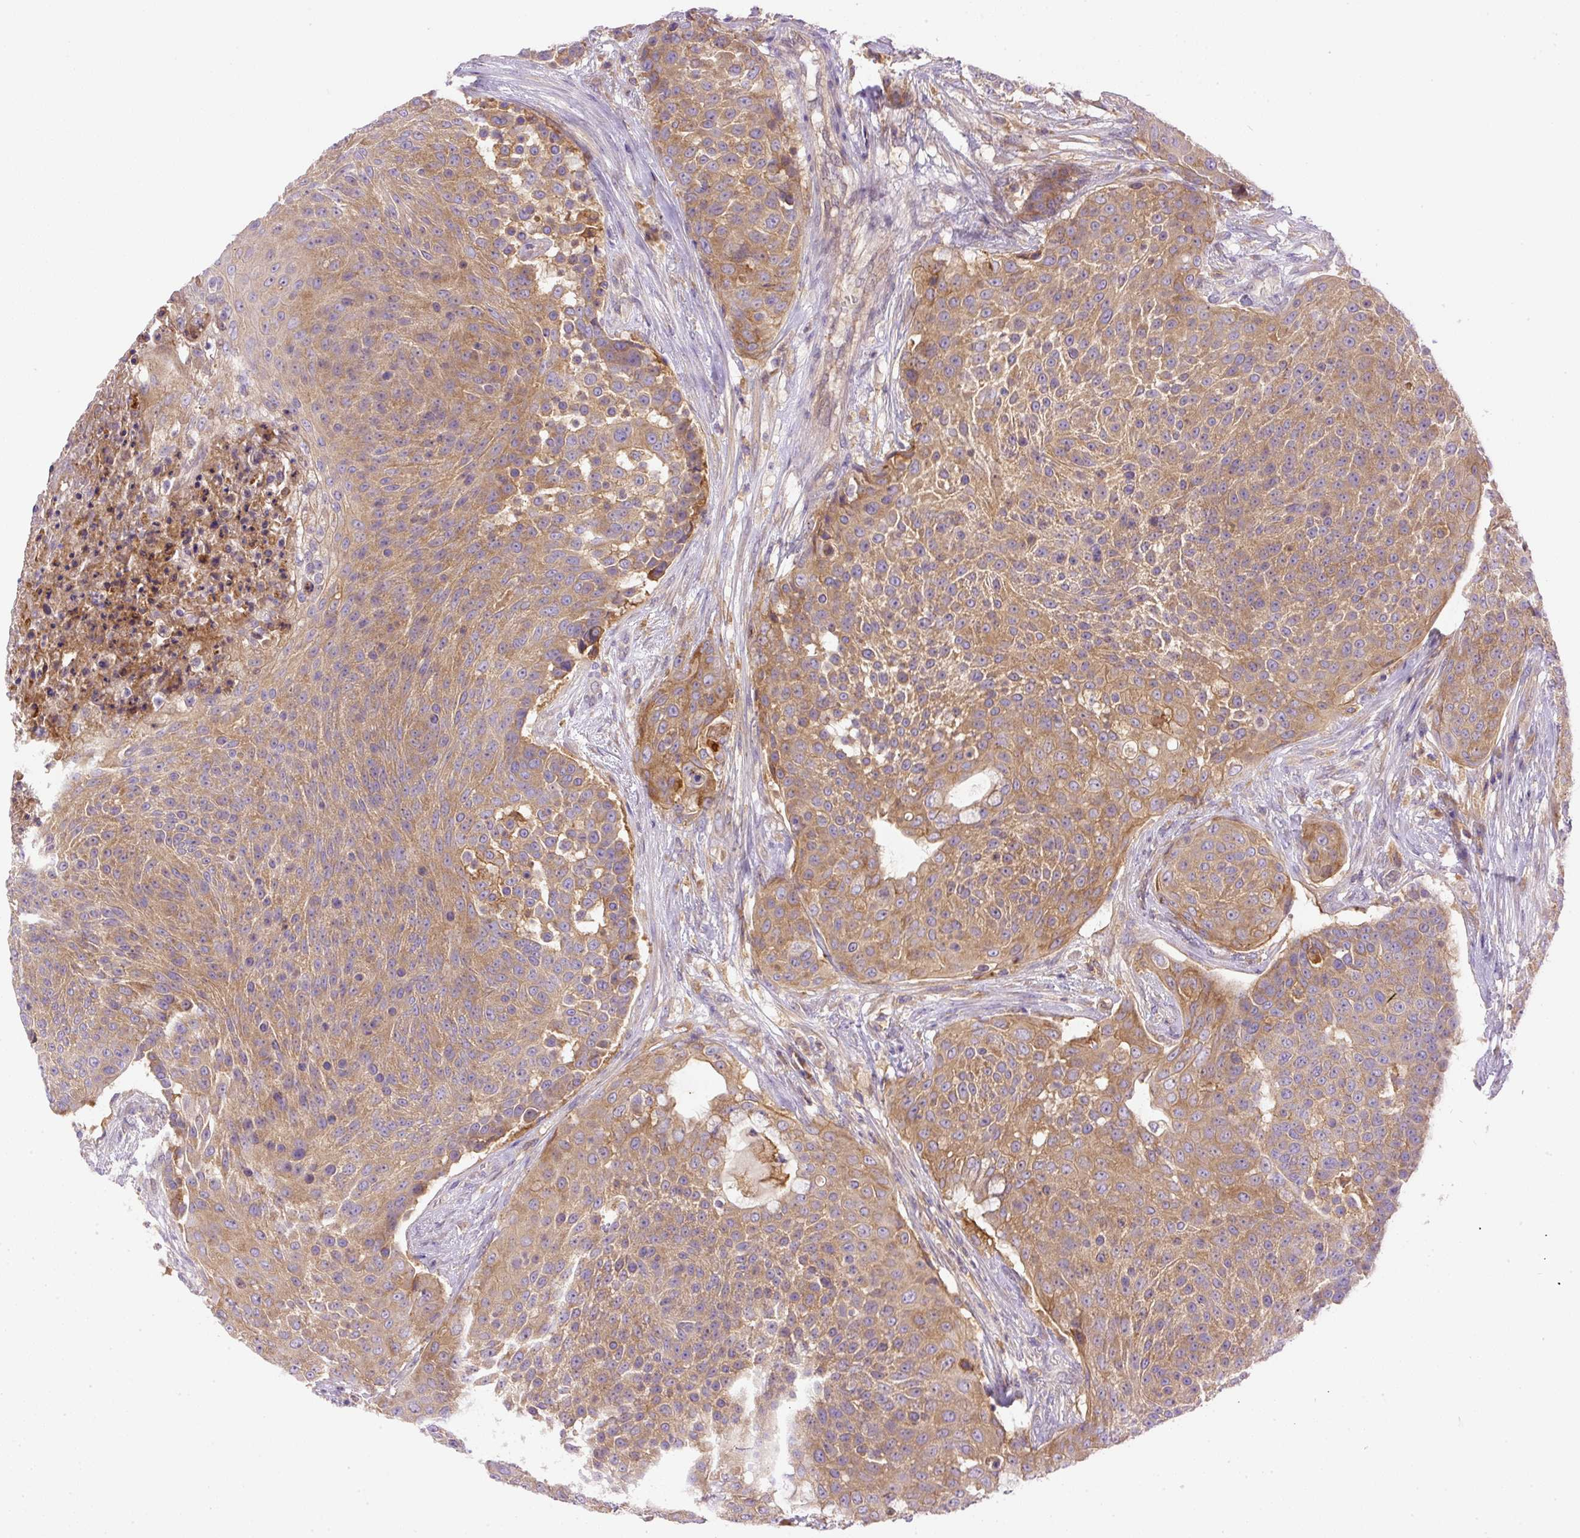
{"staining": {"intensity": "moderate", "quantity": ">75%", "location": "cytoplasmic/membranous"}, "tissue": "urothelial cancer", "cell_type": "Tumor cells", "image_type": "cancer", "snomed": [{"axis": "morphology", "description": "Urothelial carcinoma, High grade"}, {"axis": "topography", "description": "Urinary bladder"}], "caption": "The photomicrograph displays staining of urothelial cancer, revealing moderate cytoplasmic/membranous protein staining (brown color) within tumor cells. The protein is stained brown, and the nuclei are stained in blue (DAB (3,3'-diaminobenzidine) IHC with brightfield microscopy, high magnification).", "gene": "DAPK1", "patient": {"sex": "female", "age": 63}}